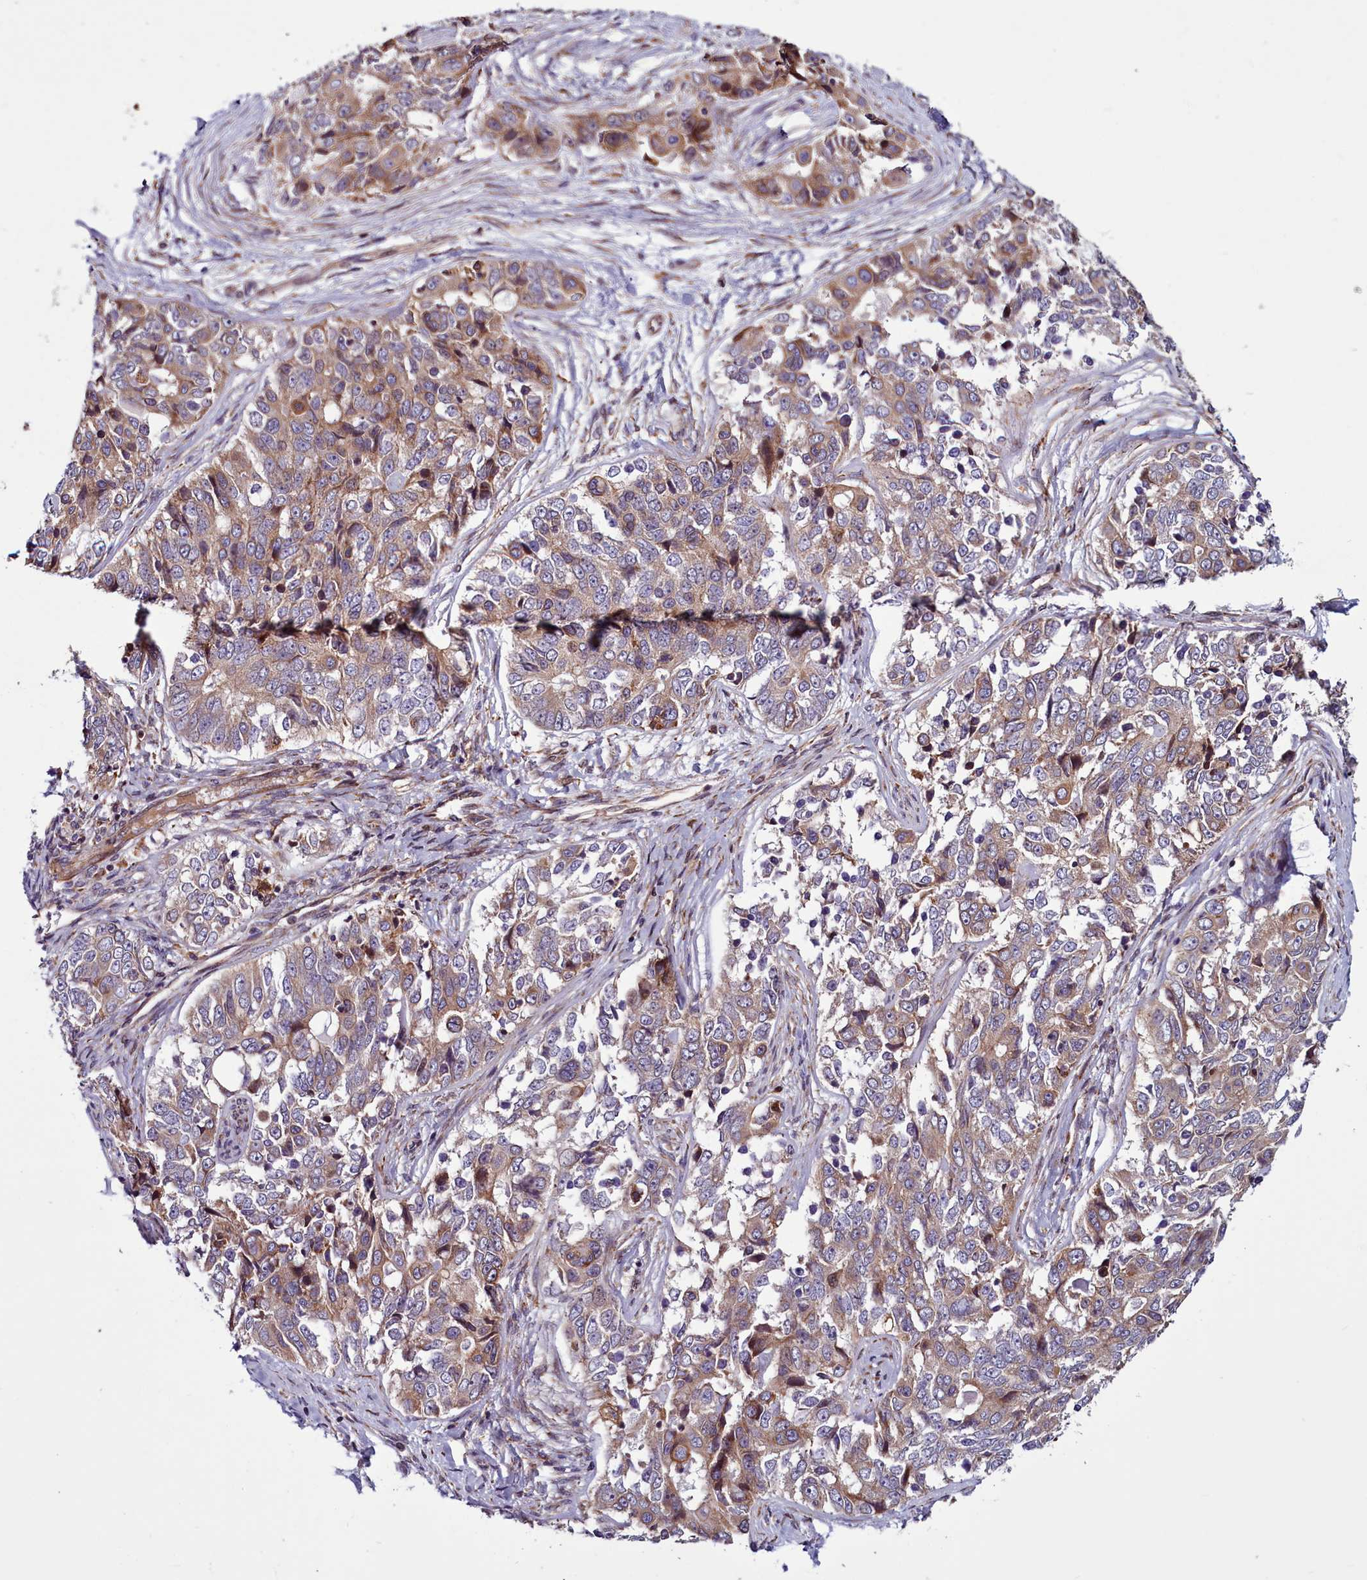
{"staining": {"intensity": "moderate", "quantity": "25%-75%", "location": "cytoplasmic/membranous"}, "tissue": "ovarian cancer", "cell_type": "Tumor cells", "image_type": "cancer", "snomed": [{"axis": "morphology", "description": "Carcinoma, endometroid"}, {"axis": "topography", "description": "Ovary"}], "caption": "IHC photomicrograph of neoplastic tissue: human ovarian cancer (endometroid carcinoma) stained using immunohistochemistry shows medium levels of moderate protein expression localized specifically in the cytoplasmic/membranous of tumor cells, appearing as a cytoplasmic/membranous brown color.", "gene": "MCRIP1", "patient": {"sex": "female", "age": 51}}